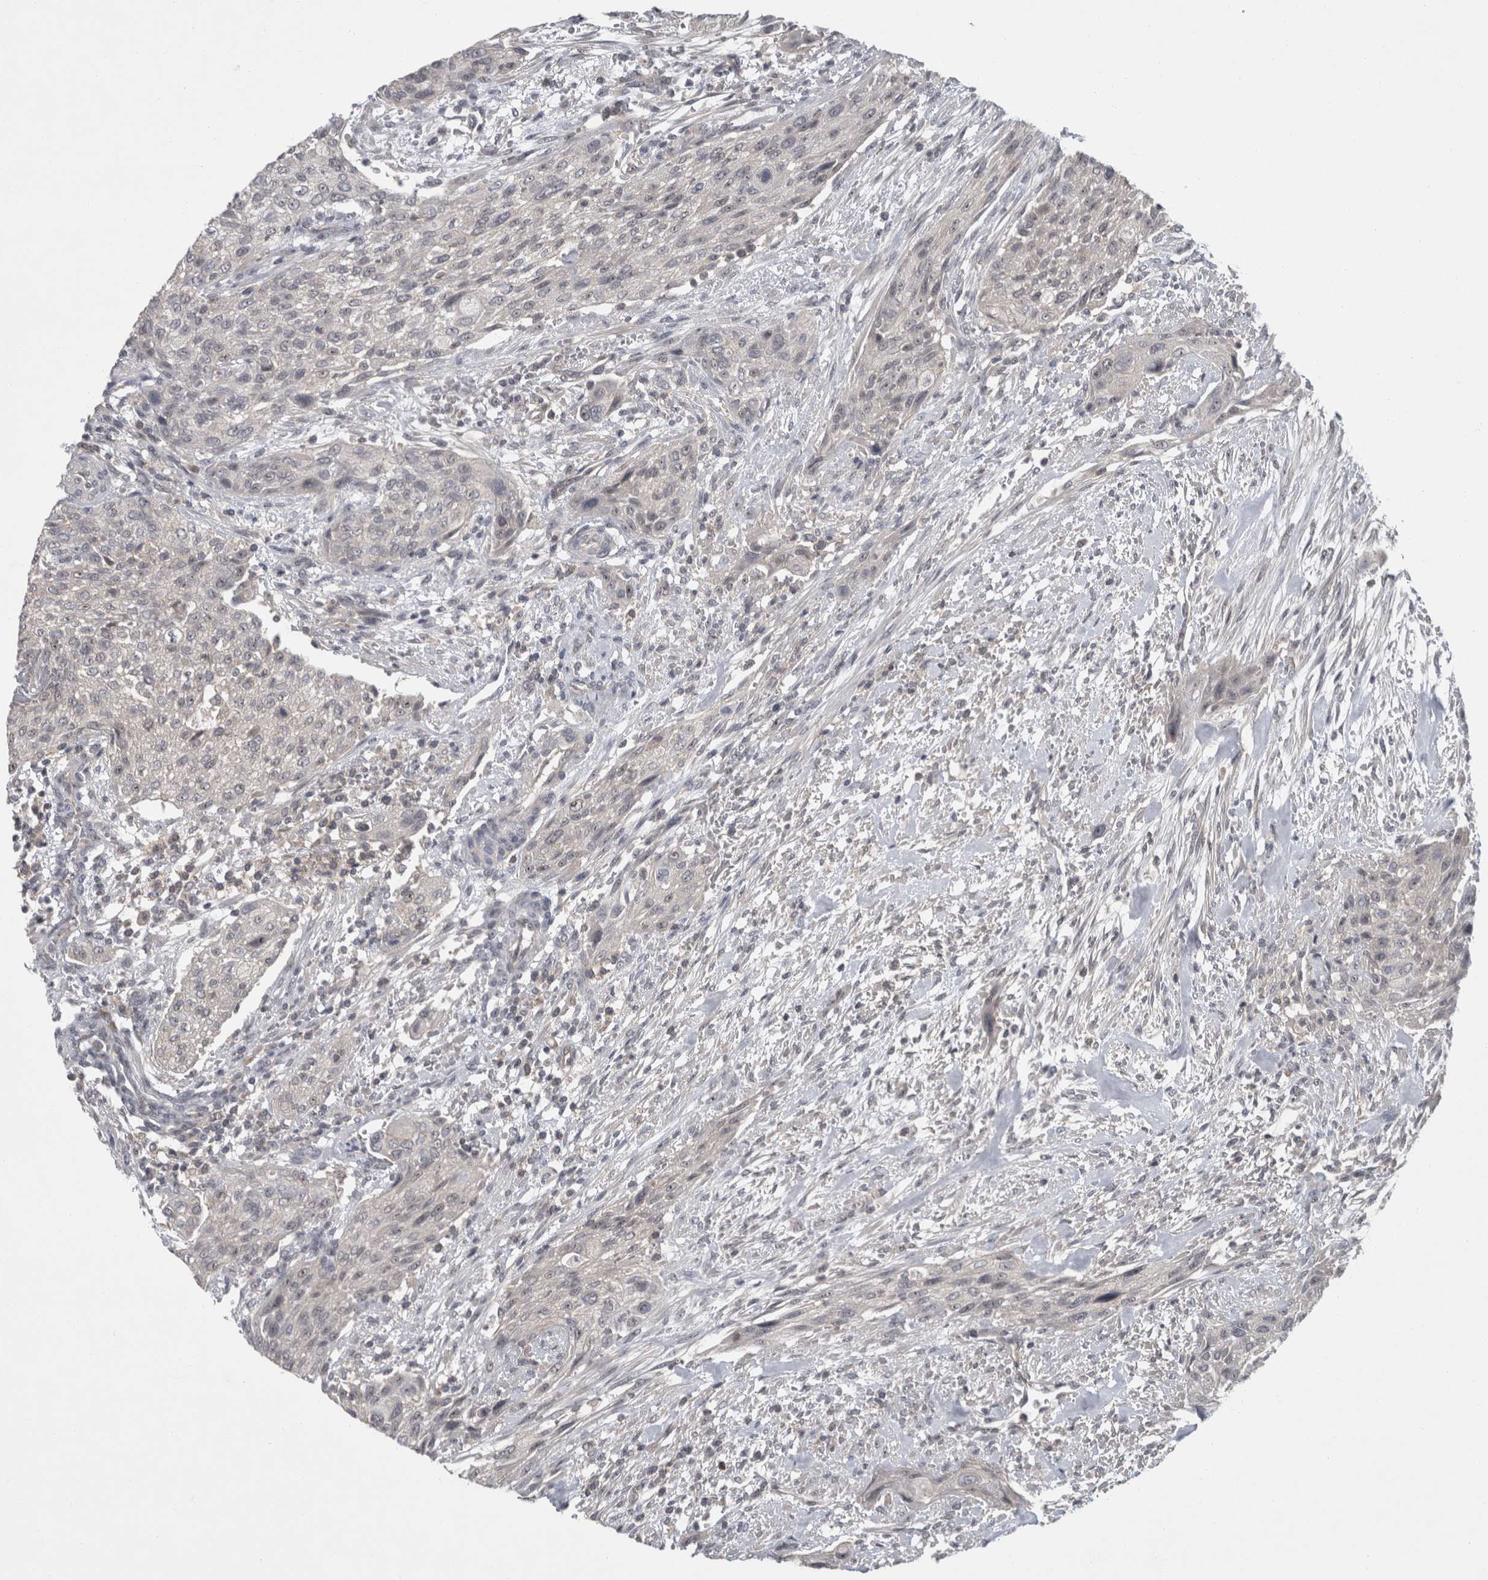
{"staining": {"intensity": "negative", "quantity": "none", "location": "none"}, "tissue": "urothelial cancer", "cell_type": "Tumor cells", "image_type": "cancer", "snomed": [{"axis": "morphology", "description": "Urothelial carcinoma, Low grade"}, {"axis": "morphology", "description": "Urothelial carcinoma, High grade"}, {"axis": "topography", "description": "Urinary bladder"}], "caption": "This is an immunohistochemistry (IHC) micrograph of human urothelial cancer. There is no staining in tumor cells.", "gene": "RBM28", "patient": {"sex": "male", "age": 35}}